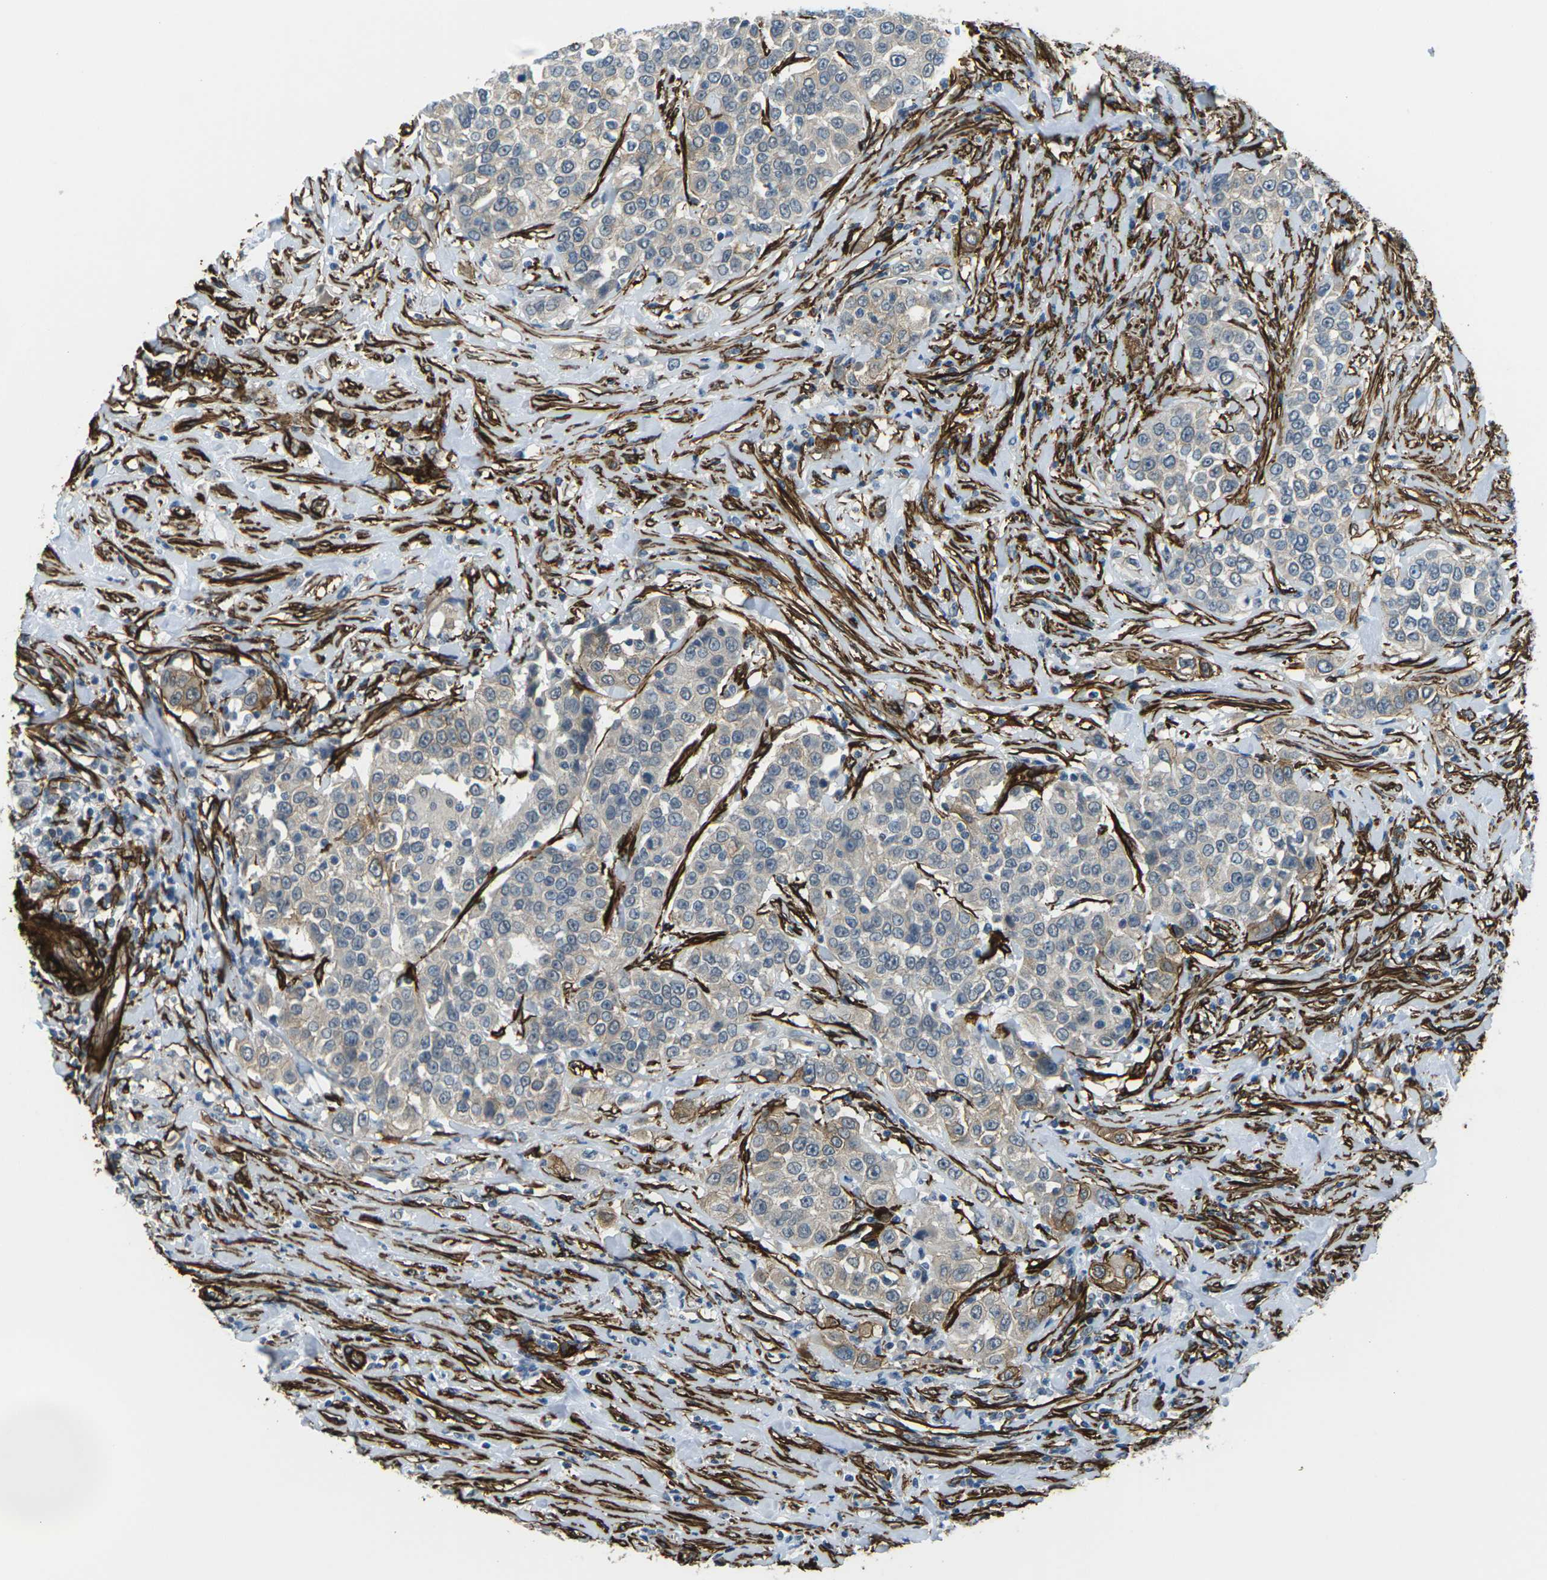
{"staining": {"intensity": "negative", "quantity": "none", "location": "none"}, "tissue": "urothelial cancer", "cell_type": "Tumor cells", "image_type": "cancer", "snomed": [{"axis": "morphology", "description": "Urothelial carcinoma, High grade"}, {"axis": "topography", "description": "Urinary bladder"}], "caption": "The immunohistochemistry (IHC) histopathology image has no significant expression in tumor cells of urothelial carcinoma (high-grade) tissue.", "gene": "GRAMD1C", "patient": {"sex": "female", "age": 80}}